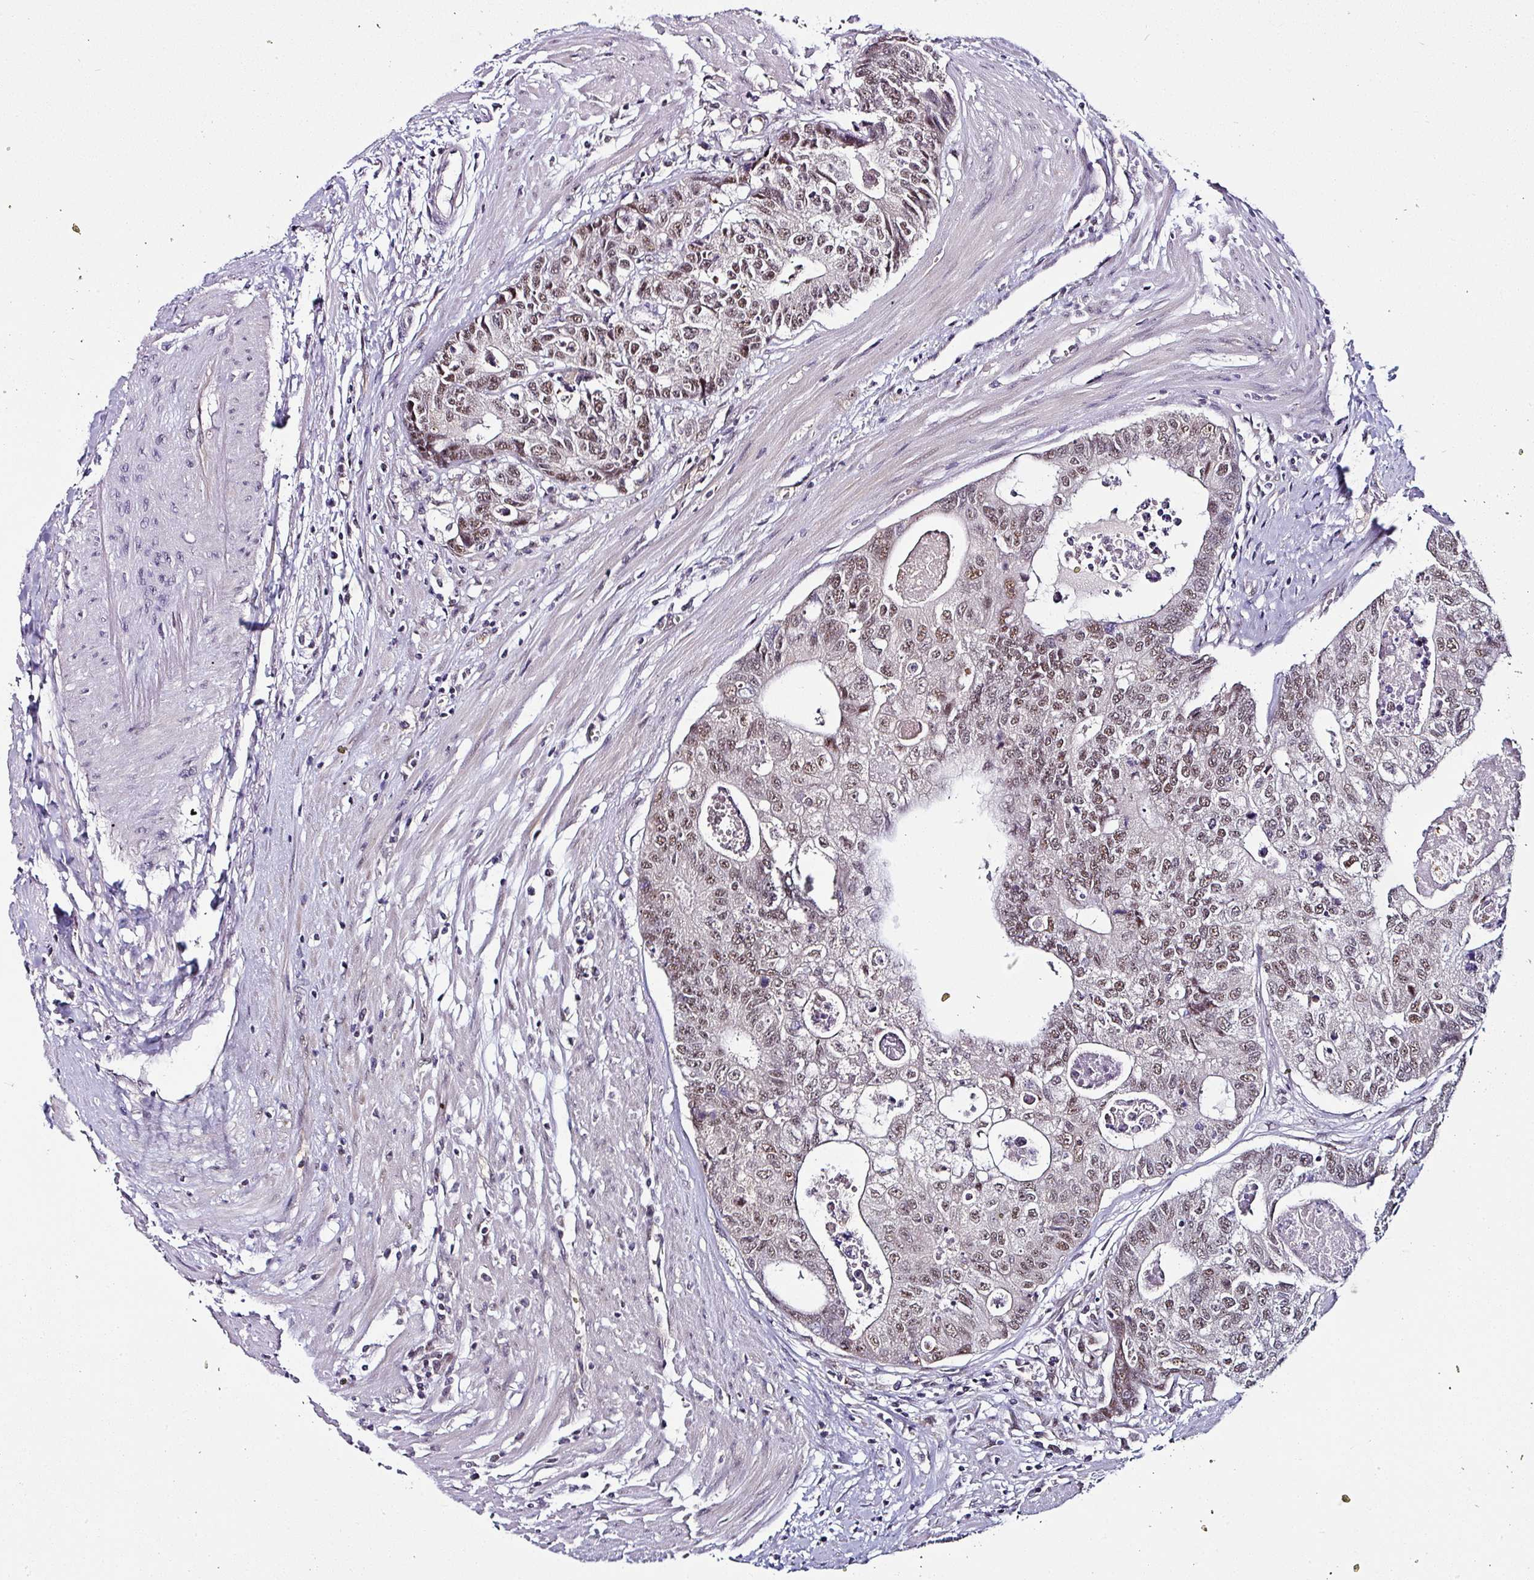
{"staining": {"intensity": "moderate", "quantity": ">75%", "location": "nuclear"}, "tissue": "colorectal cancer", "cell_type": "Tumor cells", "image_type": "cancer", "snomed": [{"axis": "morphology", "description": "Adenocarcinoma, NOS"}, {"axis": "topography", "description": "Colon"}], "caption": "There is medium levels of moderate nuclear positivity in tumor cells of adenocarcinoma (colorectal), as demonstrated by immunohistochemical staining (brown color).", "gene": "NAPSA", "patient": {"sex": "female", "age": 67}}